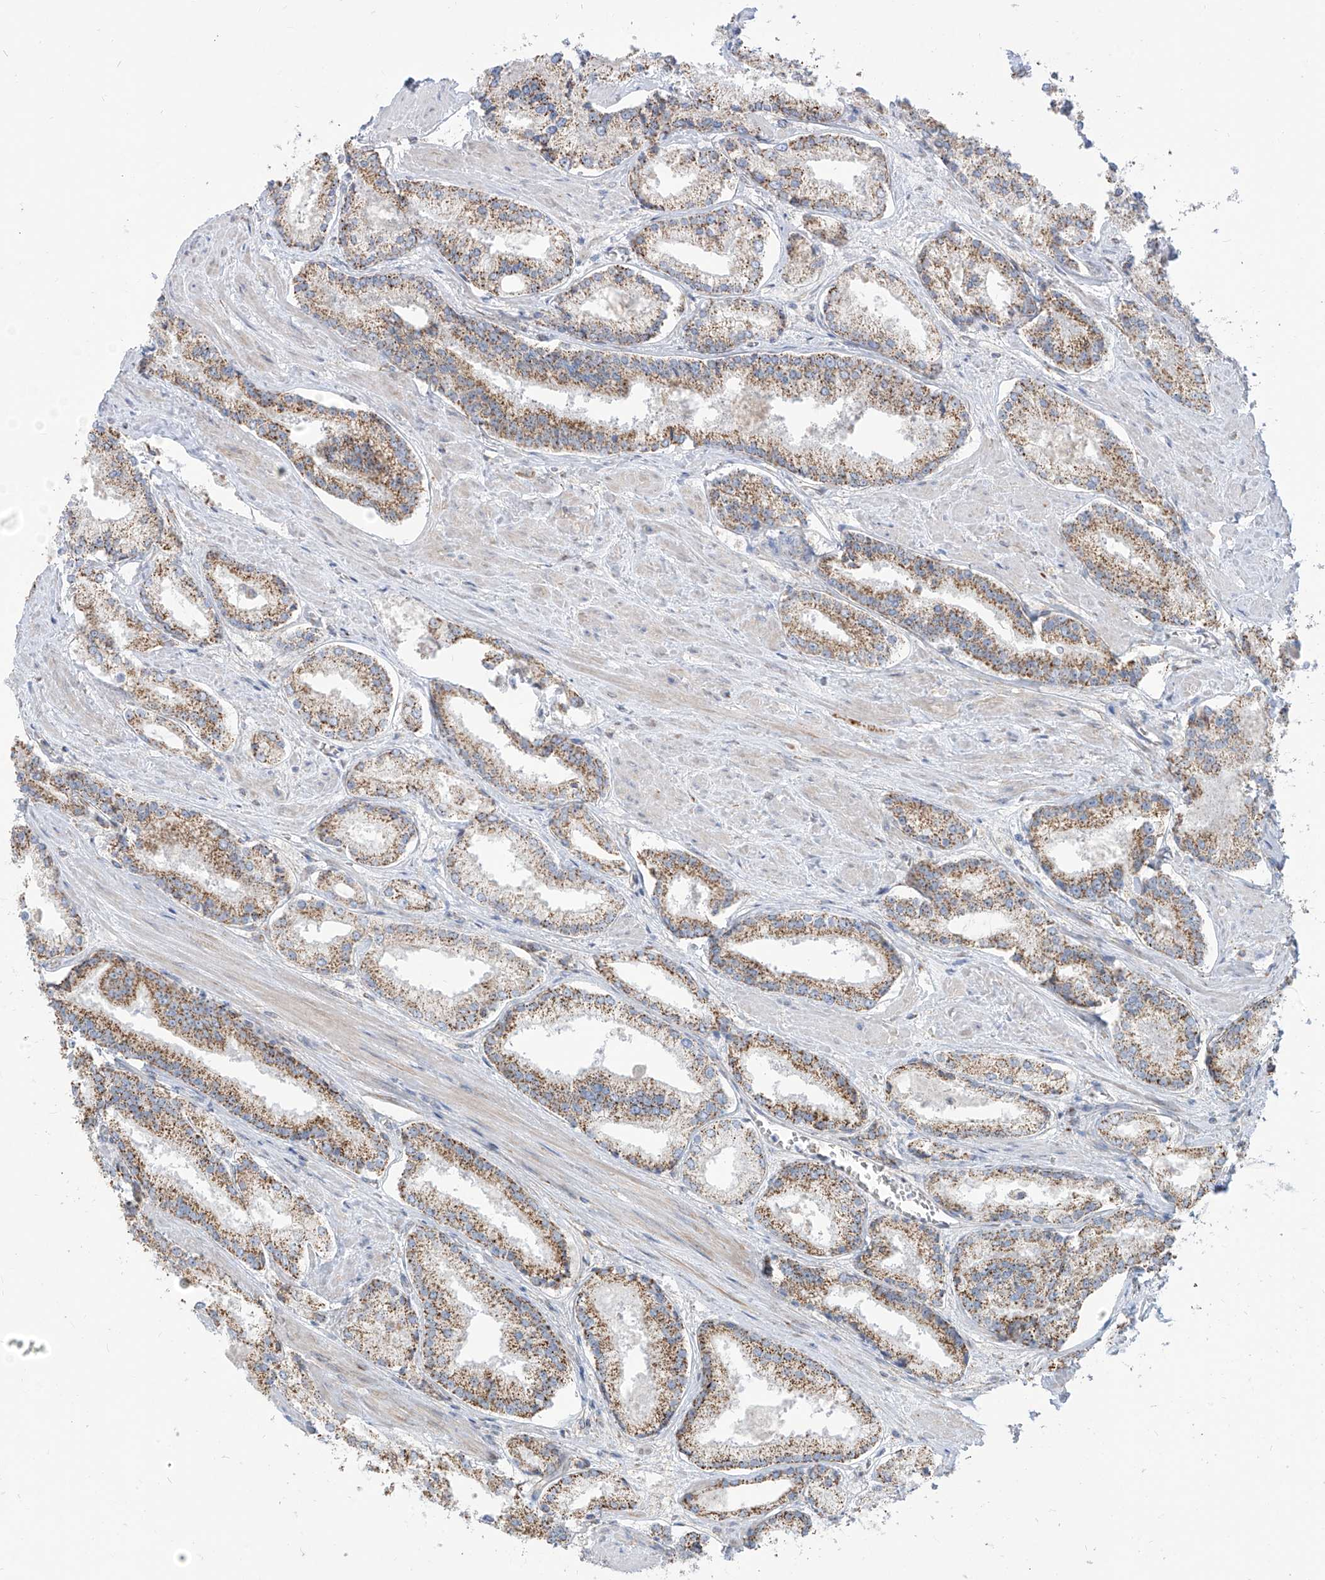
{"staining": {"intensity": "moderate", "quantity": ">75%", "location": "cytoplasmic/membranous"}, "tissue": "prostate cancer", "cell_type": "Tumor cells", "image_type": "cancer", "snomed": [{"axis": "morphology", "description": "Adenocarcinoma, Low grade"}, {"axis": "topography", "description": "Prostate"}], "caption": "Adenocarcinoma (low-grade) (prostate) stained for a protein demonstrates moderate cytoplasmic/membranous positivity in tumor cells. Using DAB (3,3'-diaminobenzidine) (brown) and hematoxylin (blue) stains, captured at high magnification using brightfield microscopy.", "gene": "ARHGEF40", "patient": {"sex": "male", "age": 54}}